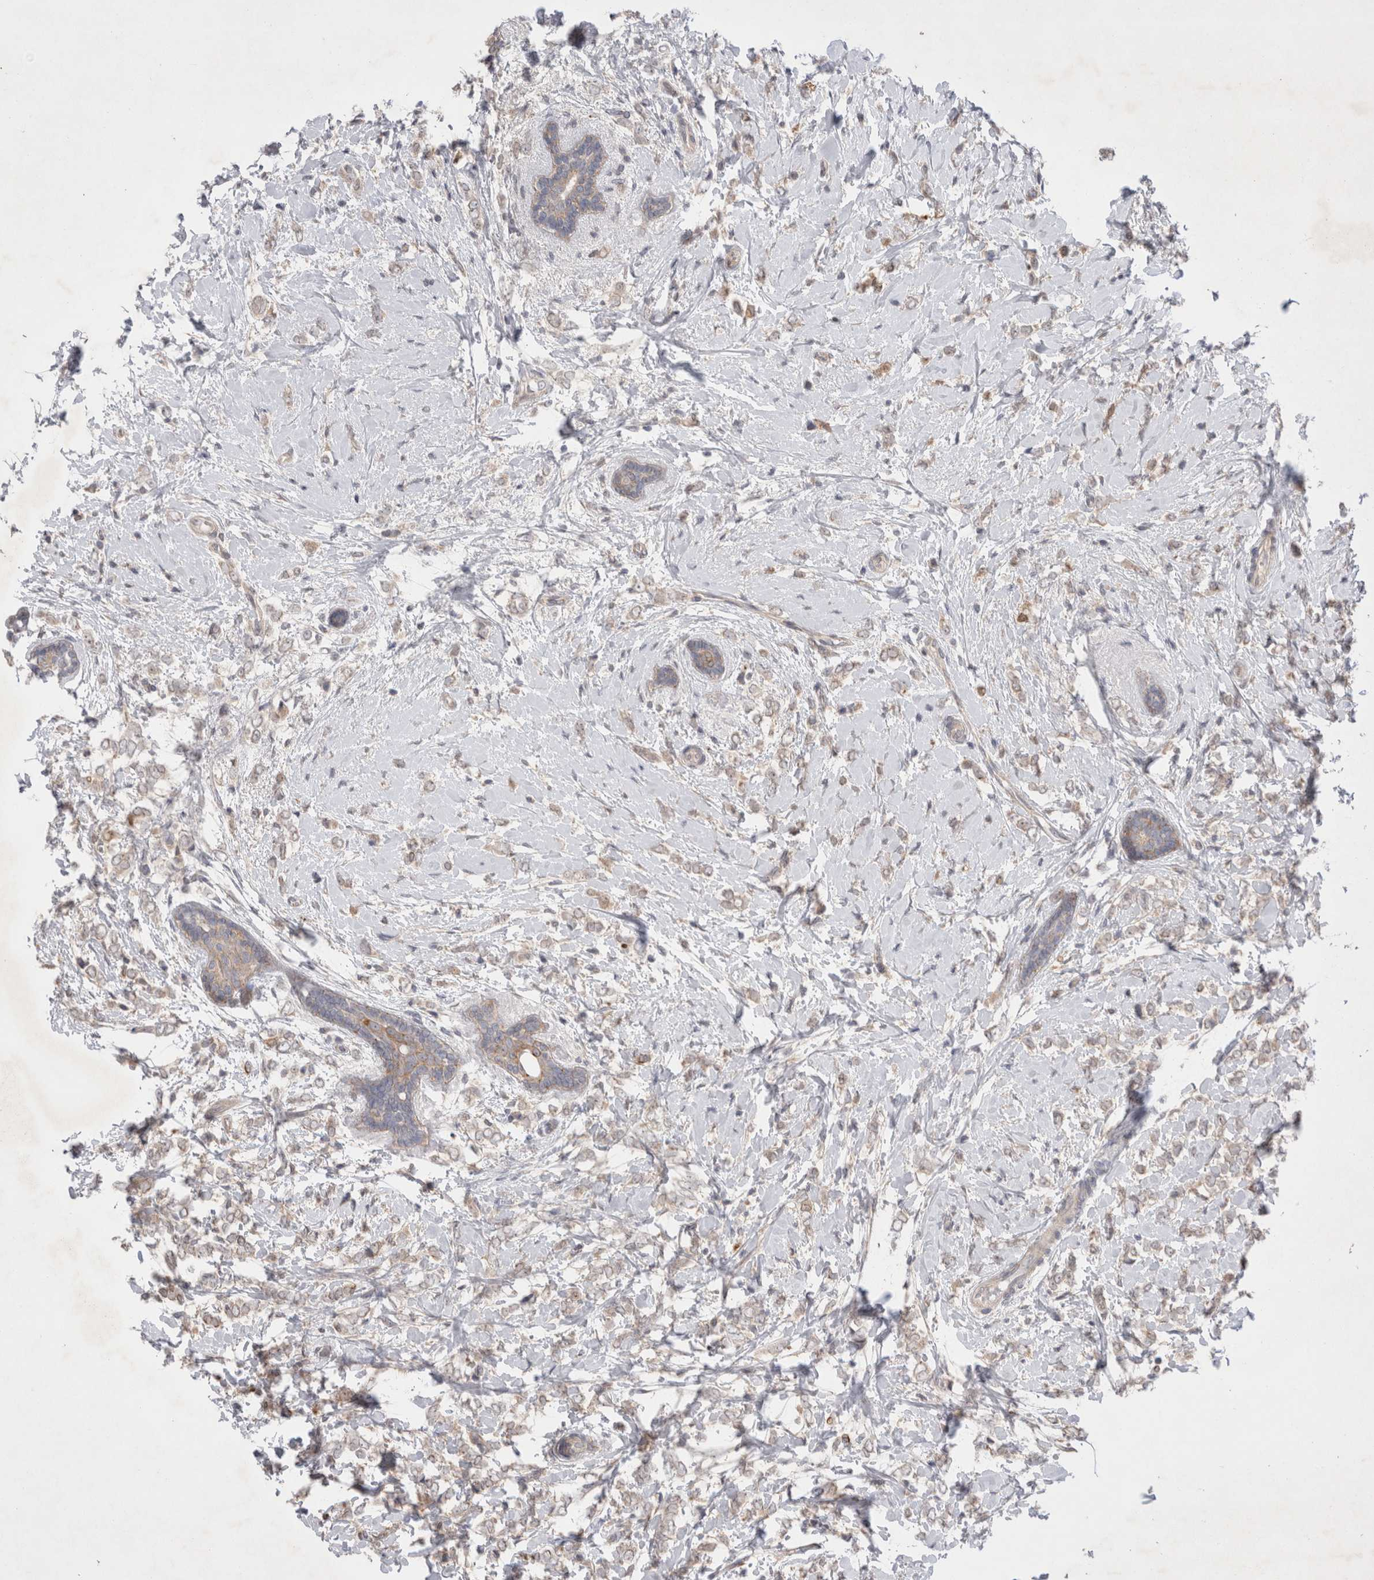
{"staining": {"intensity": "weak", "quantity": "<25%", "location": "cytoplasmic/membranous"}, "tissue": "breast cancer", "cell_type": "Tumor cells", "image_type": "cancer", "snomed": [{"axis": "morphology", "description": "Normal tissue, NOS"}, {"axis": "morphology", "description": "Lobular carcinoma"}, {"axis": "topography", "description": "Breast"}], "caption": "Breast lobular carcinoma was stained to show a protein in brown. There is no significant staining in tumor cells.", "gene": "NPC1", "patient": {"sex": "female", "age": 47}}